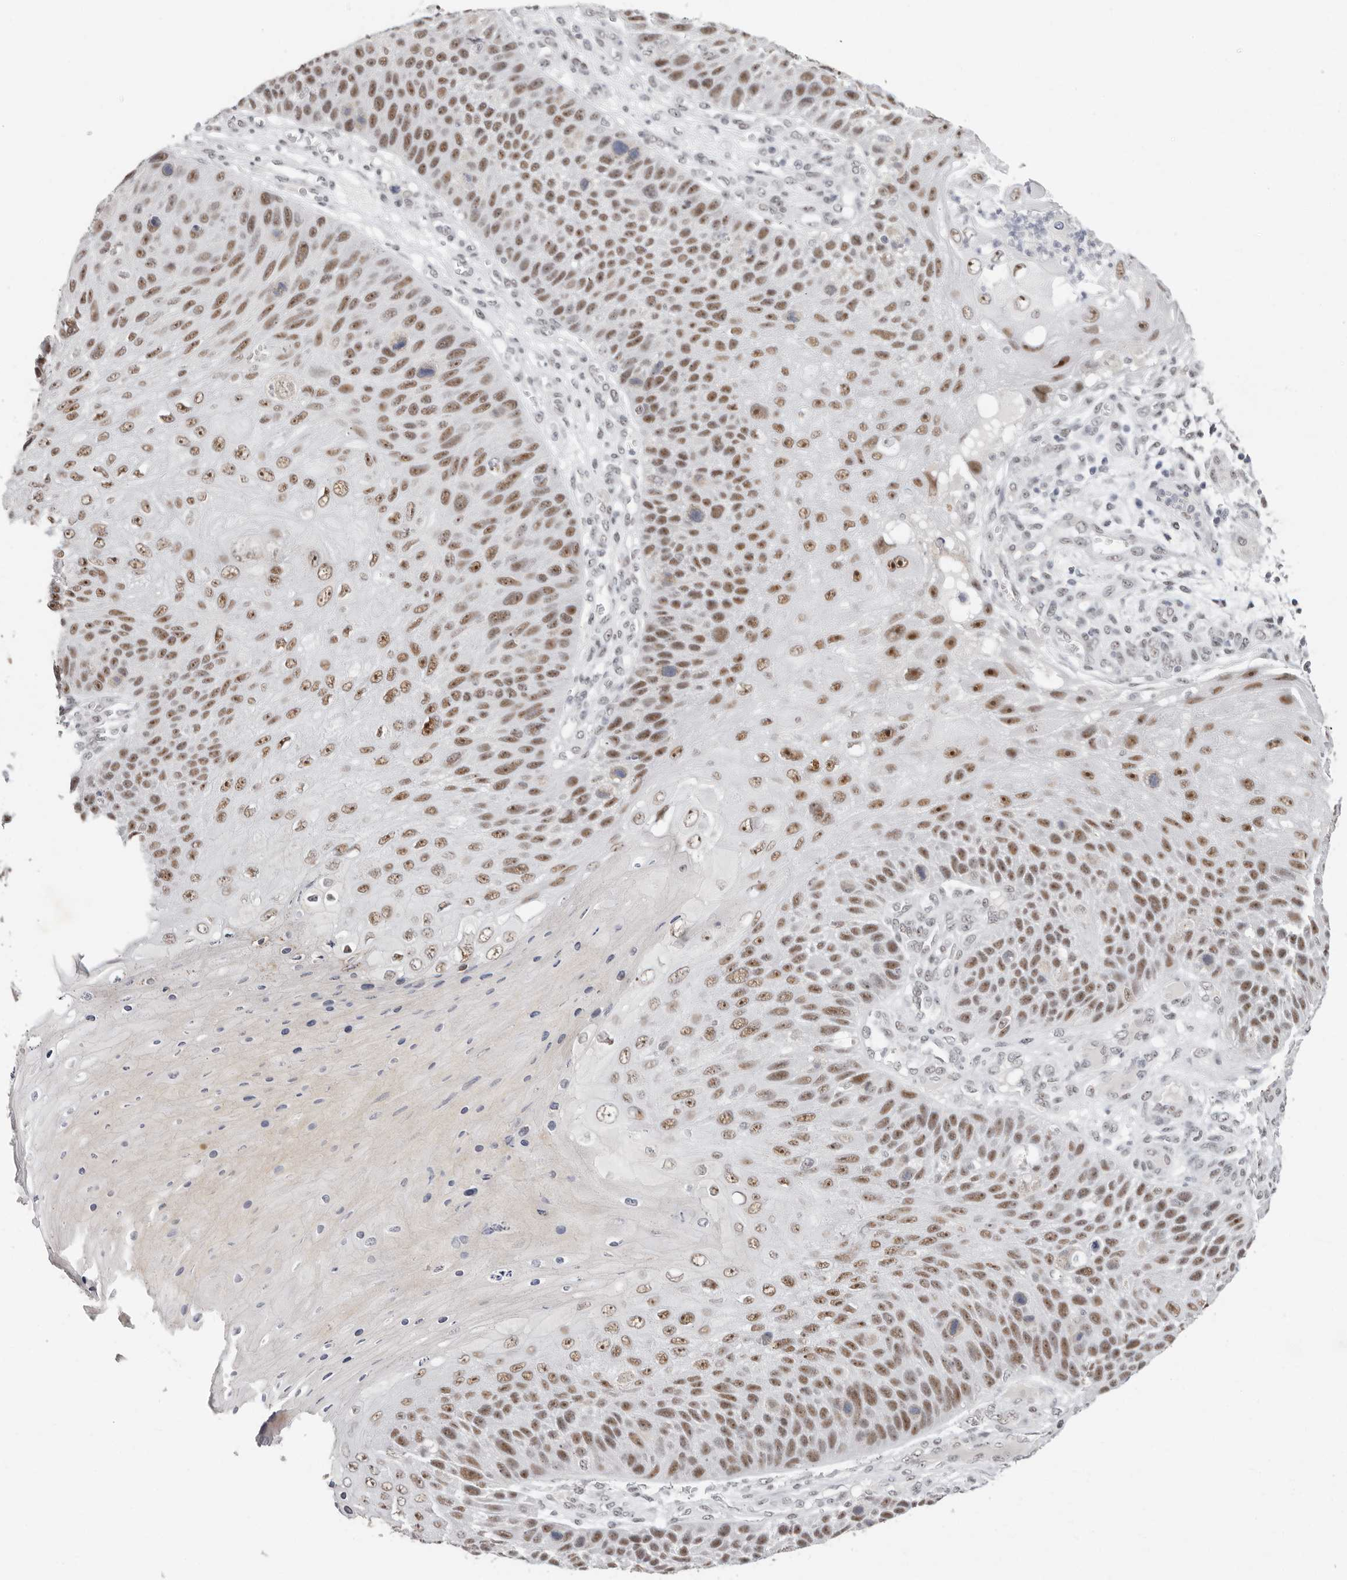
{"staining": {"intensity": "moderate", "quantity": ">75%", "location": "nuclear"}, "tissue": "skin cancer", "cell_type": "Tumor cells", "image_type": "cancer", "snomed": [{"axis": "morphology", "description": "Squamous cell carcinoma, NOS"}, {"axis": "topography", "description": "Skin"}], "caption": "Immunohistochemistry (DAB) staining of squamous cell carcinoma (skin) demonstrates moderate nuclear protein positivity in approximately >75% of tumor cells. The staining is performed using DAB brown chromogen to label protein expression. The nuclei are counter-stained blue using hematoxylin.", "gene": "LARP7", "patient": {"sex": "female", "age": 88}}